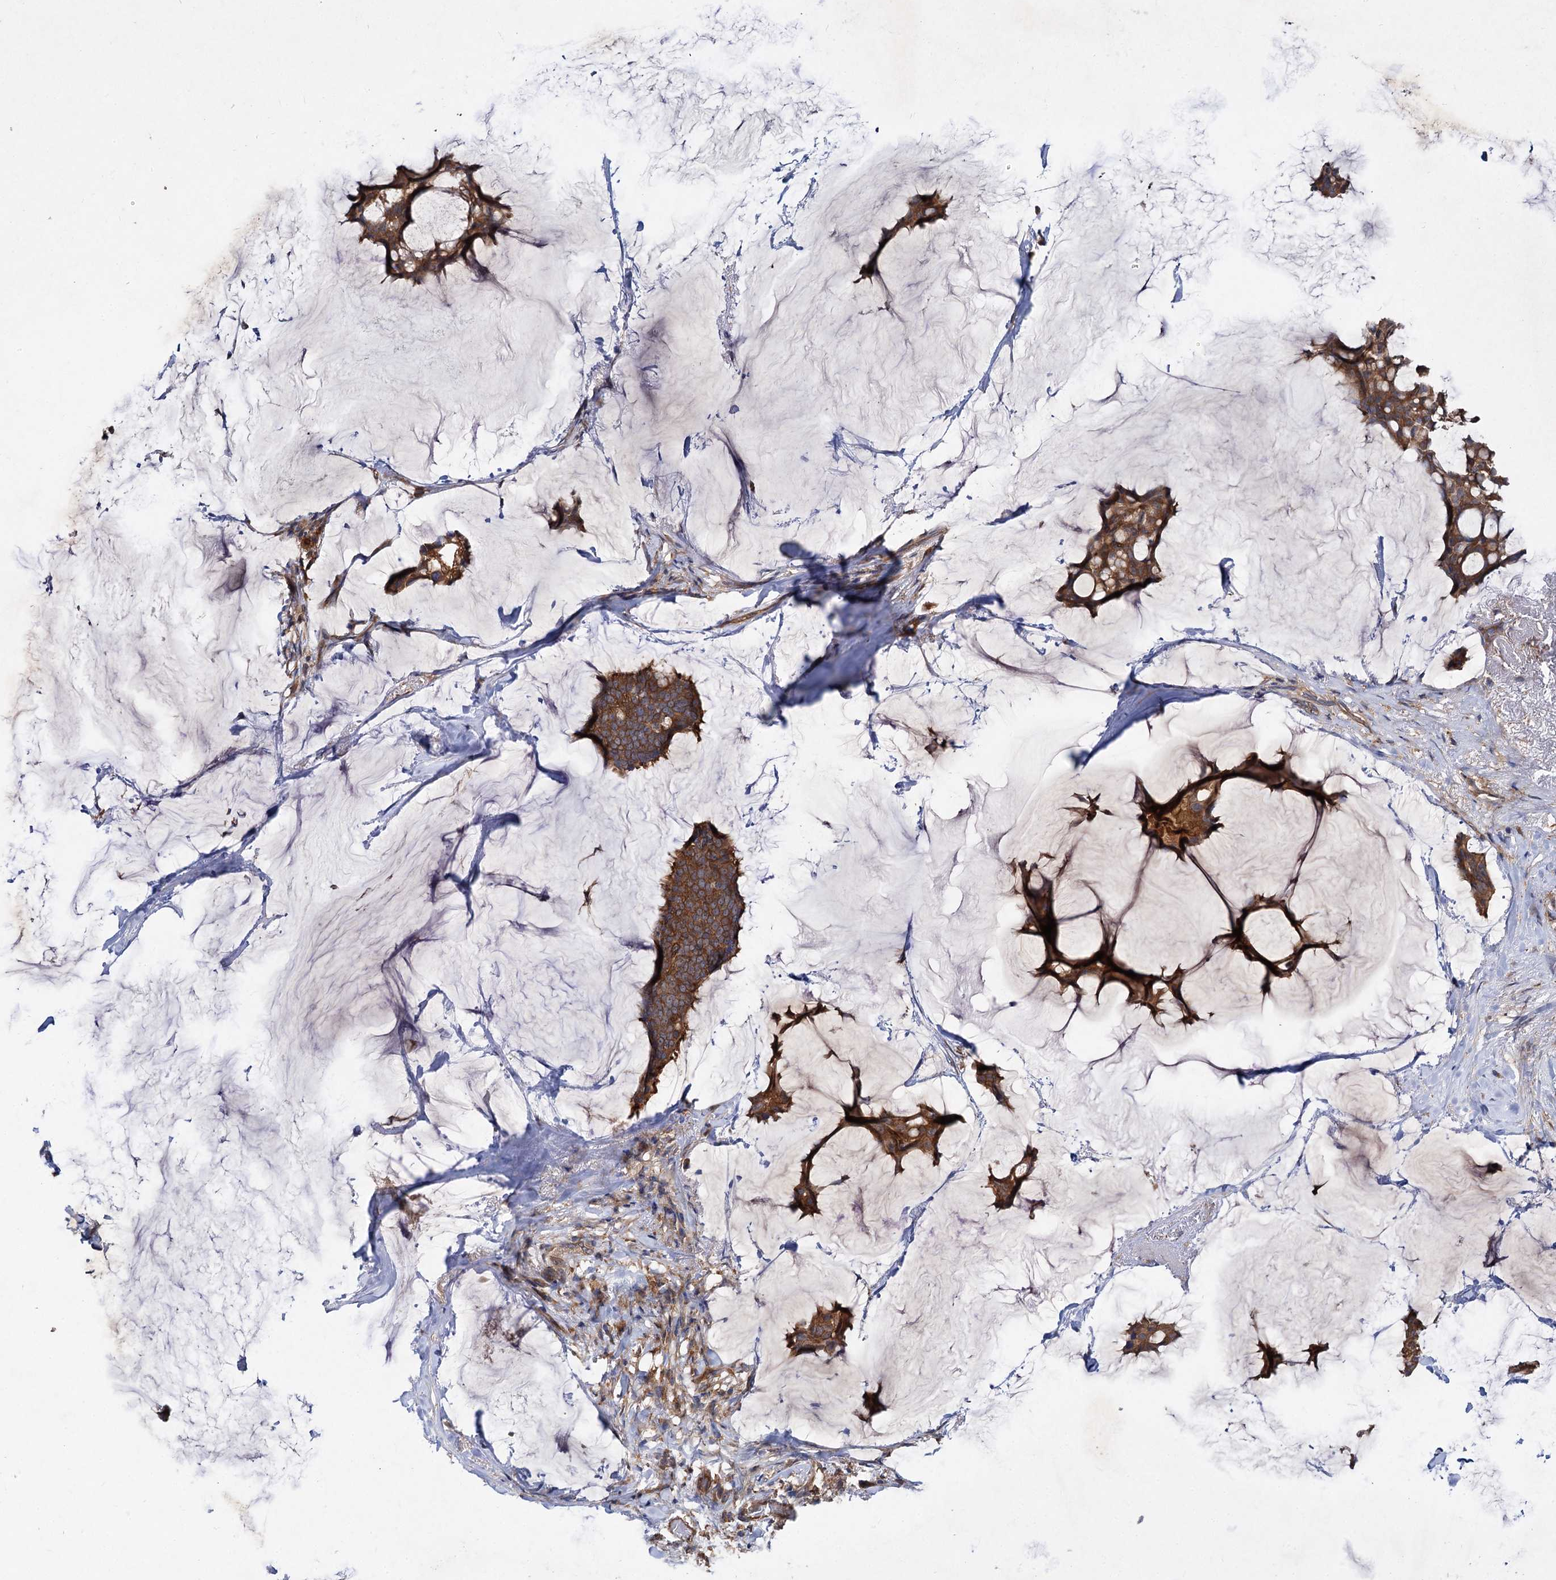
{"staining": {"intensity": "moderate", "quantity": ">75%", "location": "cytoplasmic/membranous"}, "tissue": "breast cancer", "cell_type": "Tumor cells", "image_type": "cancer", "snomed": [{"axis": "morphology", "description": "Duct carcinoma"}, {"axis": "topography", "description": "Breast"}], "caption": "Breast cancer (infiltrating ductal carcinoma) stained with DAB (3,3'-diaminobenzidine) immunohistochemistry reveals medium levels of moderate cytoplasmic/membranous expression in about >75% of tumor cells.", "gene": "VPS29", "patient": {"sex": "female", "age": 93}}